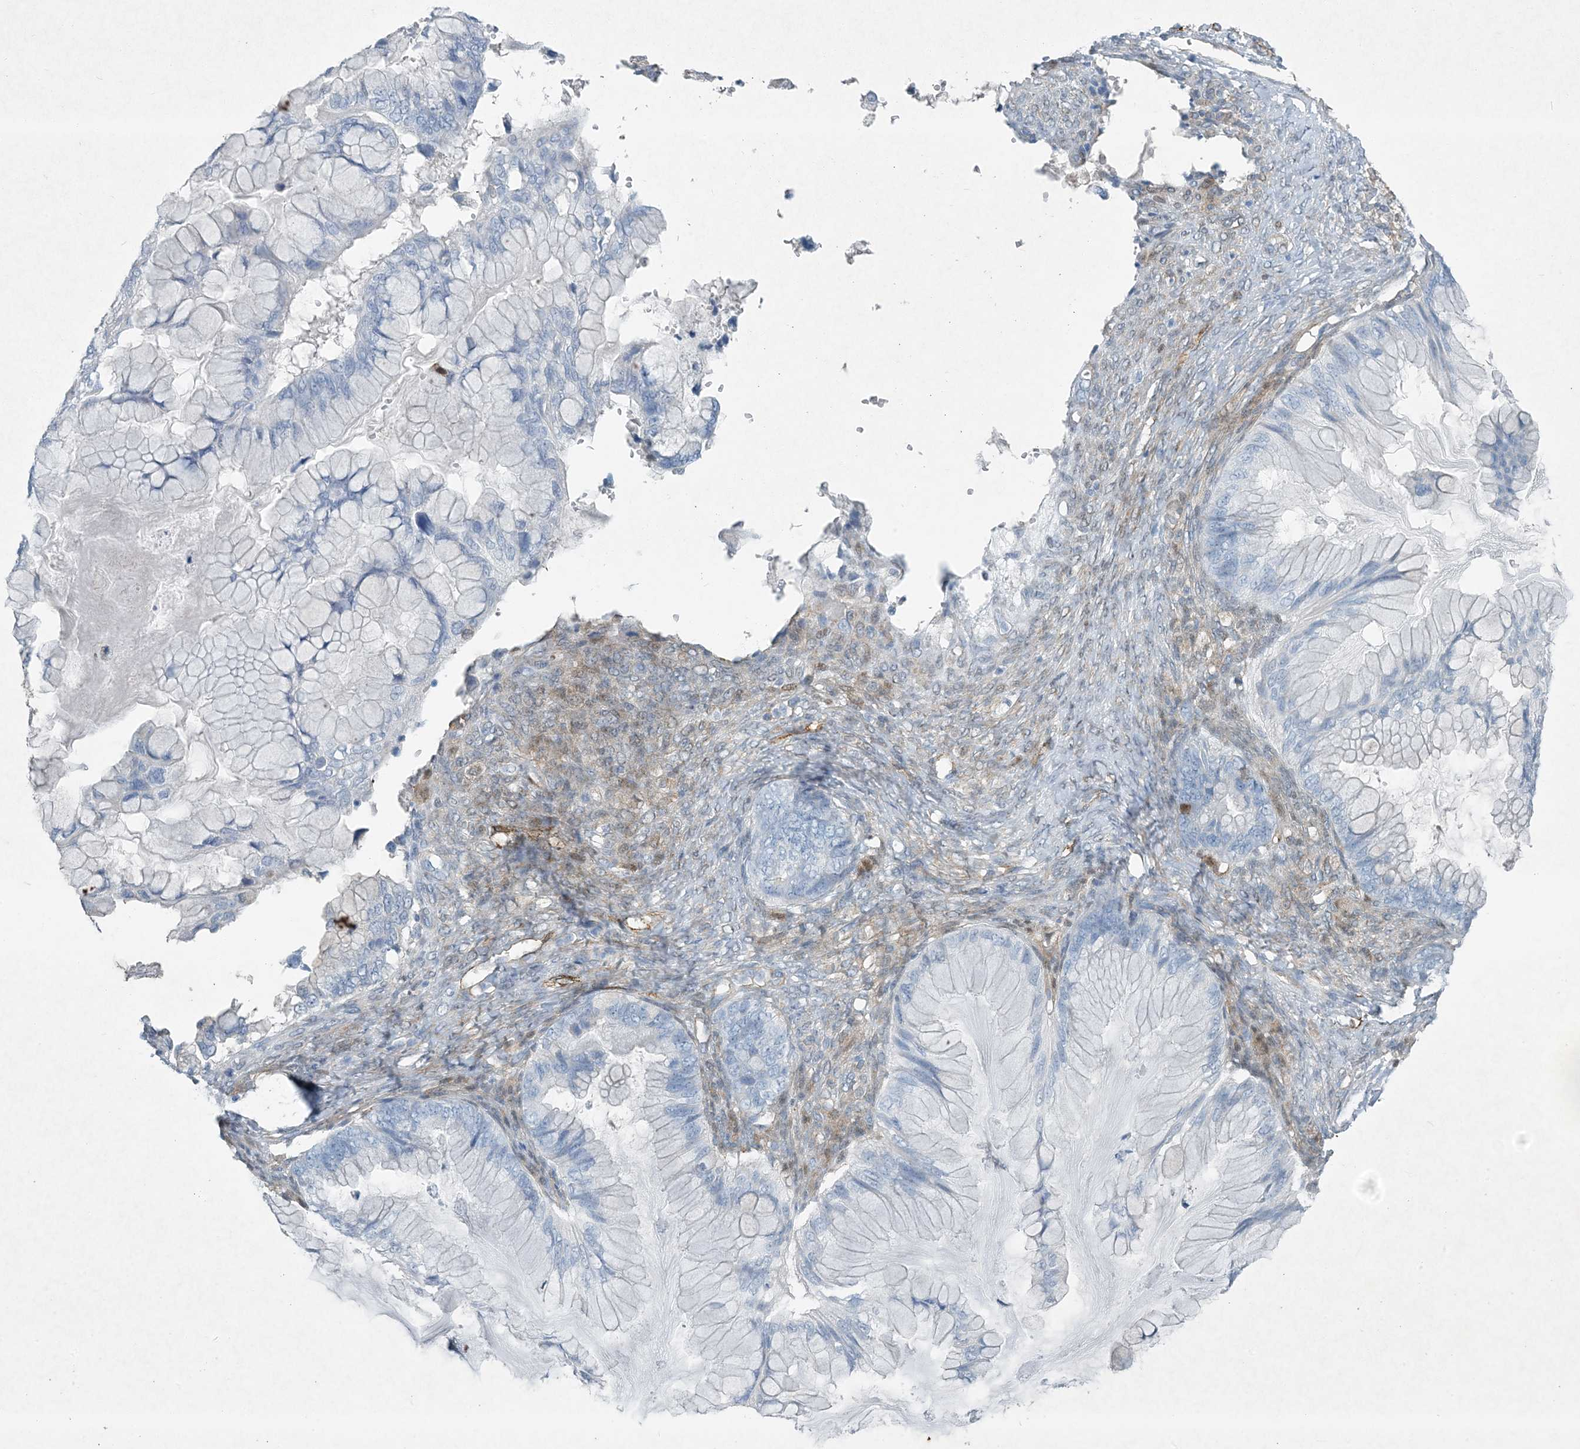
{"staining": {"intensity": "negative", "quantity": "none", "location": "none"}, "tissue": "ovarian cancer", "cell_type": "Tumor cells", "image_type": "cancer", "snomed": [{"axis": "morphology", "description": "Cystadenocarcinoma, mucinous, NOS"}, {"axis": "topography", "description": "Ovary"}], "caption": "Ovarian cancer (mucinous cystadenocarcinoma) stained for a protein using immunohistochemistry (IHC) exhibits no expression tumor cells.", "gene": "PGM5", "patient": {"sex": "female", "age": 36}}